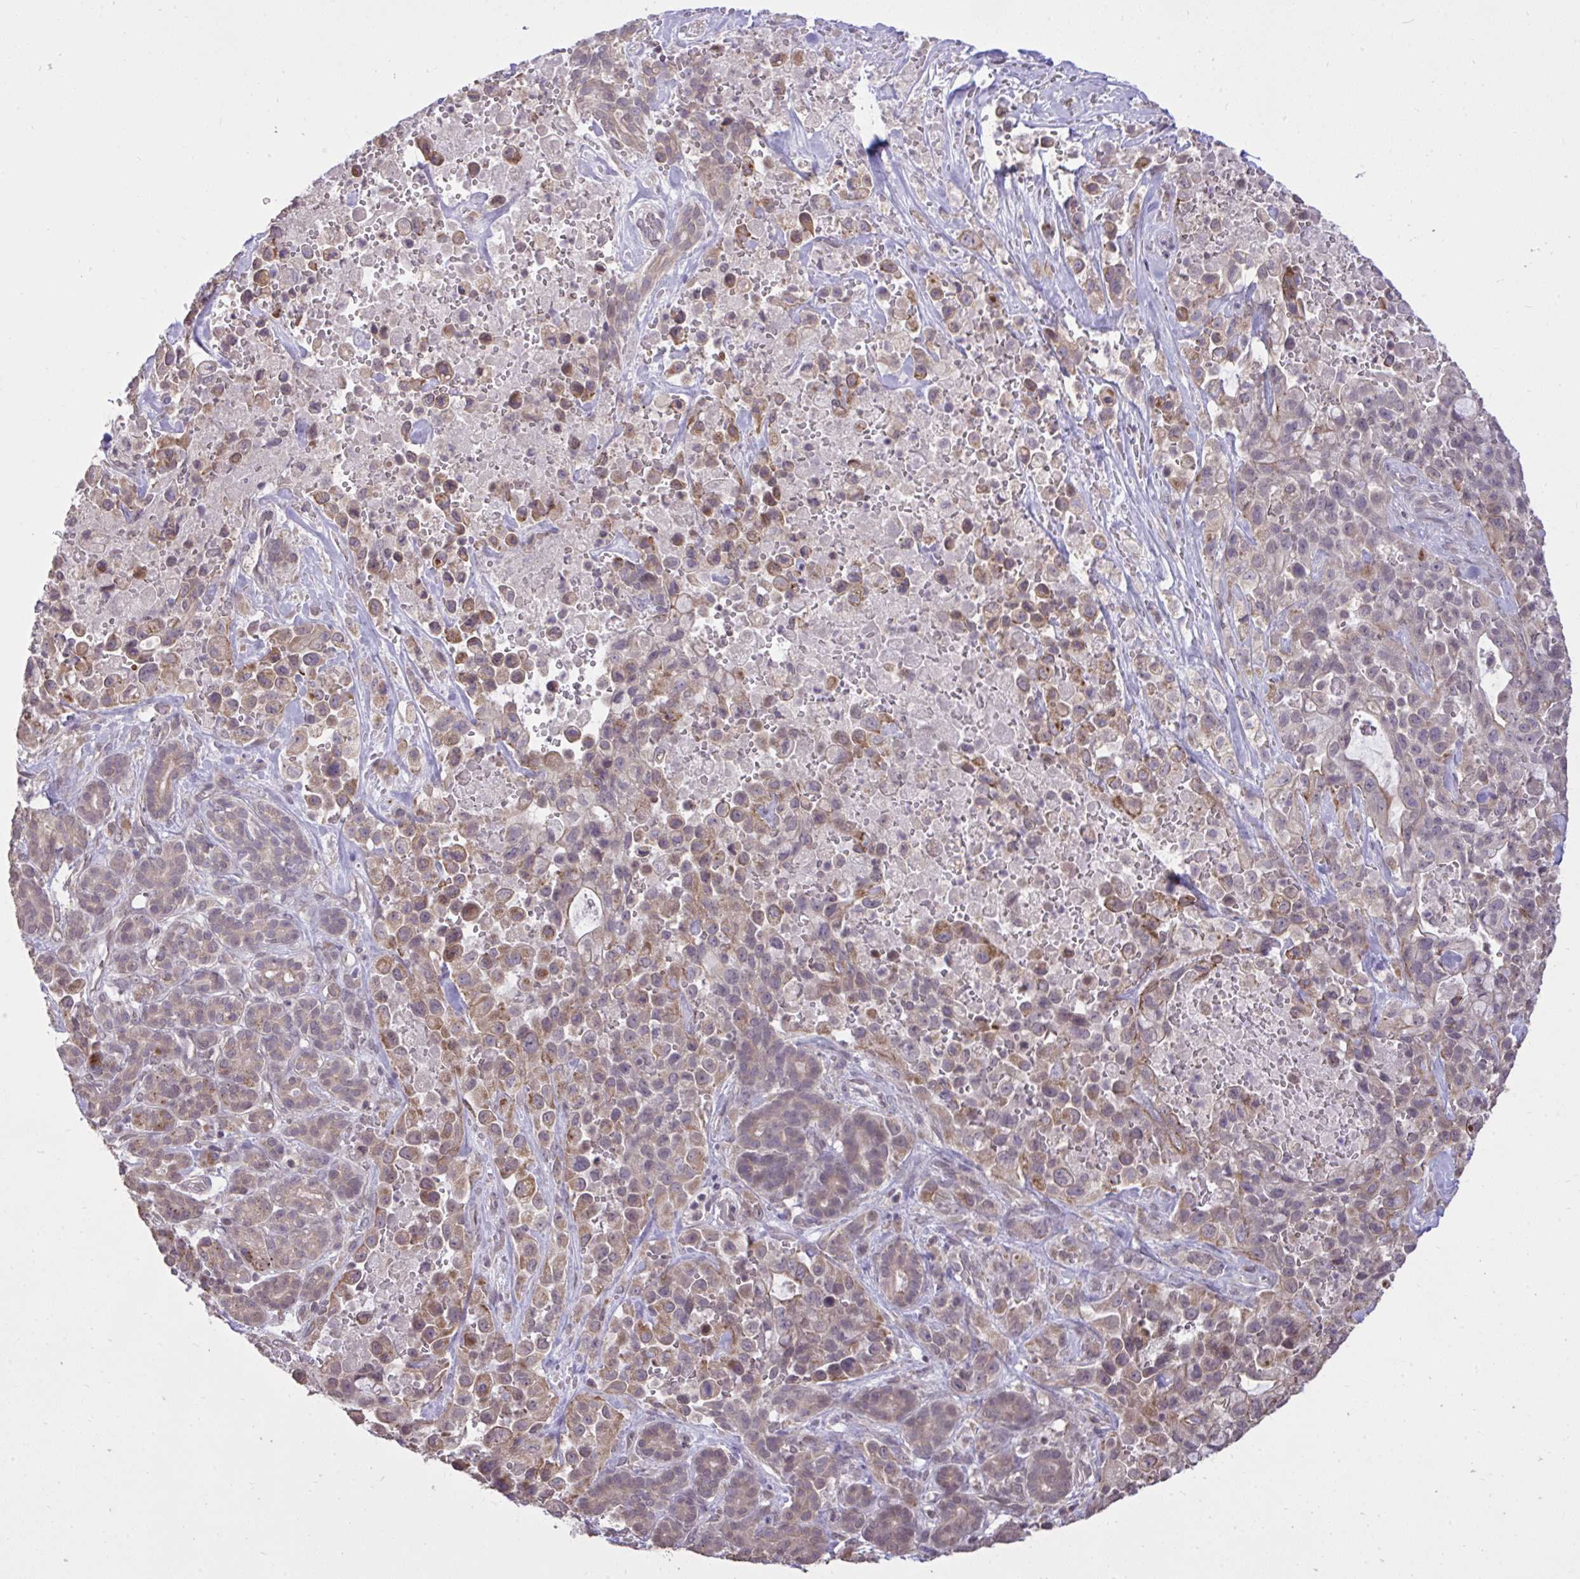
{"staining": {"intensity": "moderate", "quantity": "25%-75%", "location": "cytoplasmic/membranous"}, "tissue": "pancreatic cancer", "cell_type": "Tumor cells", "image_type": "cancer", "snomed": [{"axis": "morphology", "description": "Adenocarcinoma, NOS"}, {"axis": "topography", "description": "Pancreas"}], "caption": "Pancreatic cancer (adenocarcinoma) was stained to show a protein in brown. There is medium levels of moderate cytoplasmic/membranous expression in about 25%-75% of tumor cells. The protein of interest is shown in brown color, while the nuclei are stained blue.", "gene": "CYP20A1", "patient": {"sex": "male", "age": 44}}